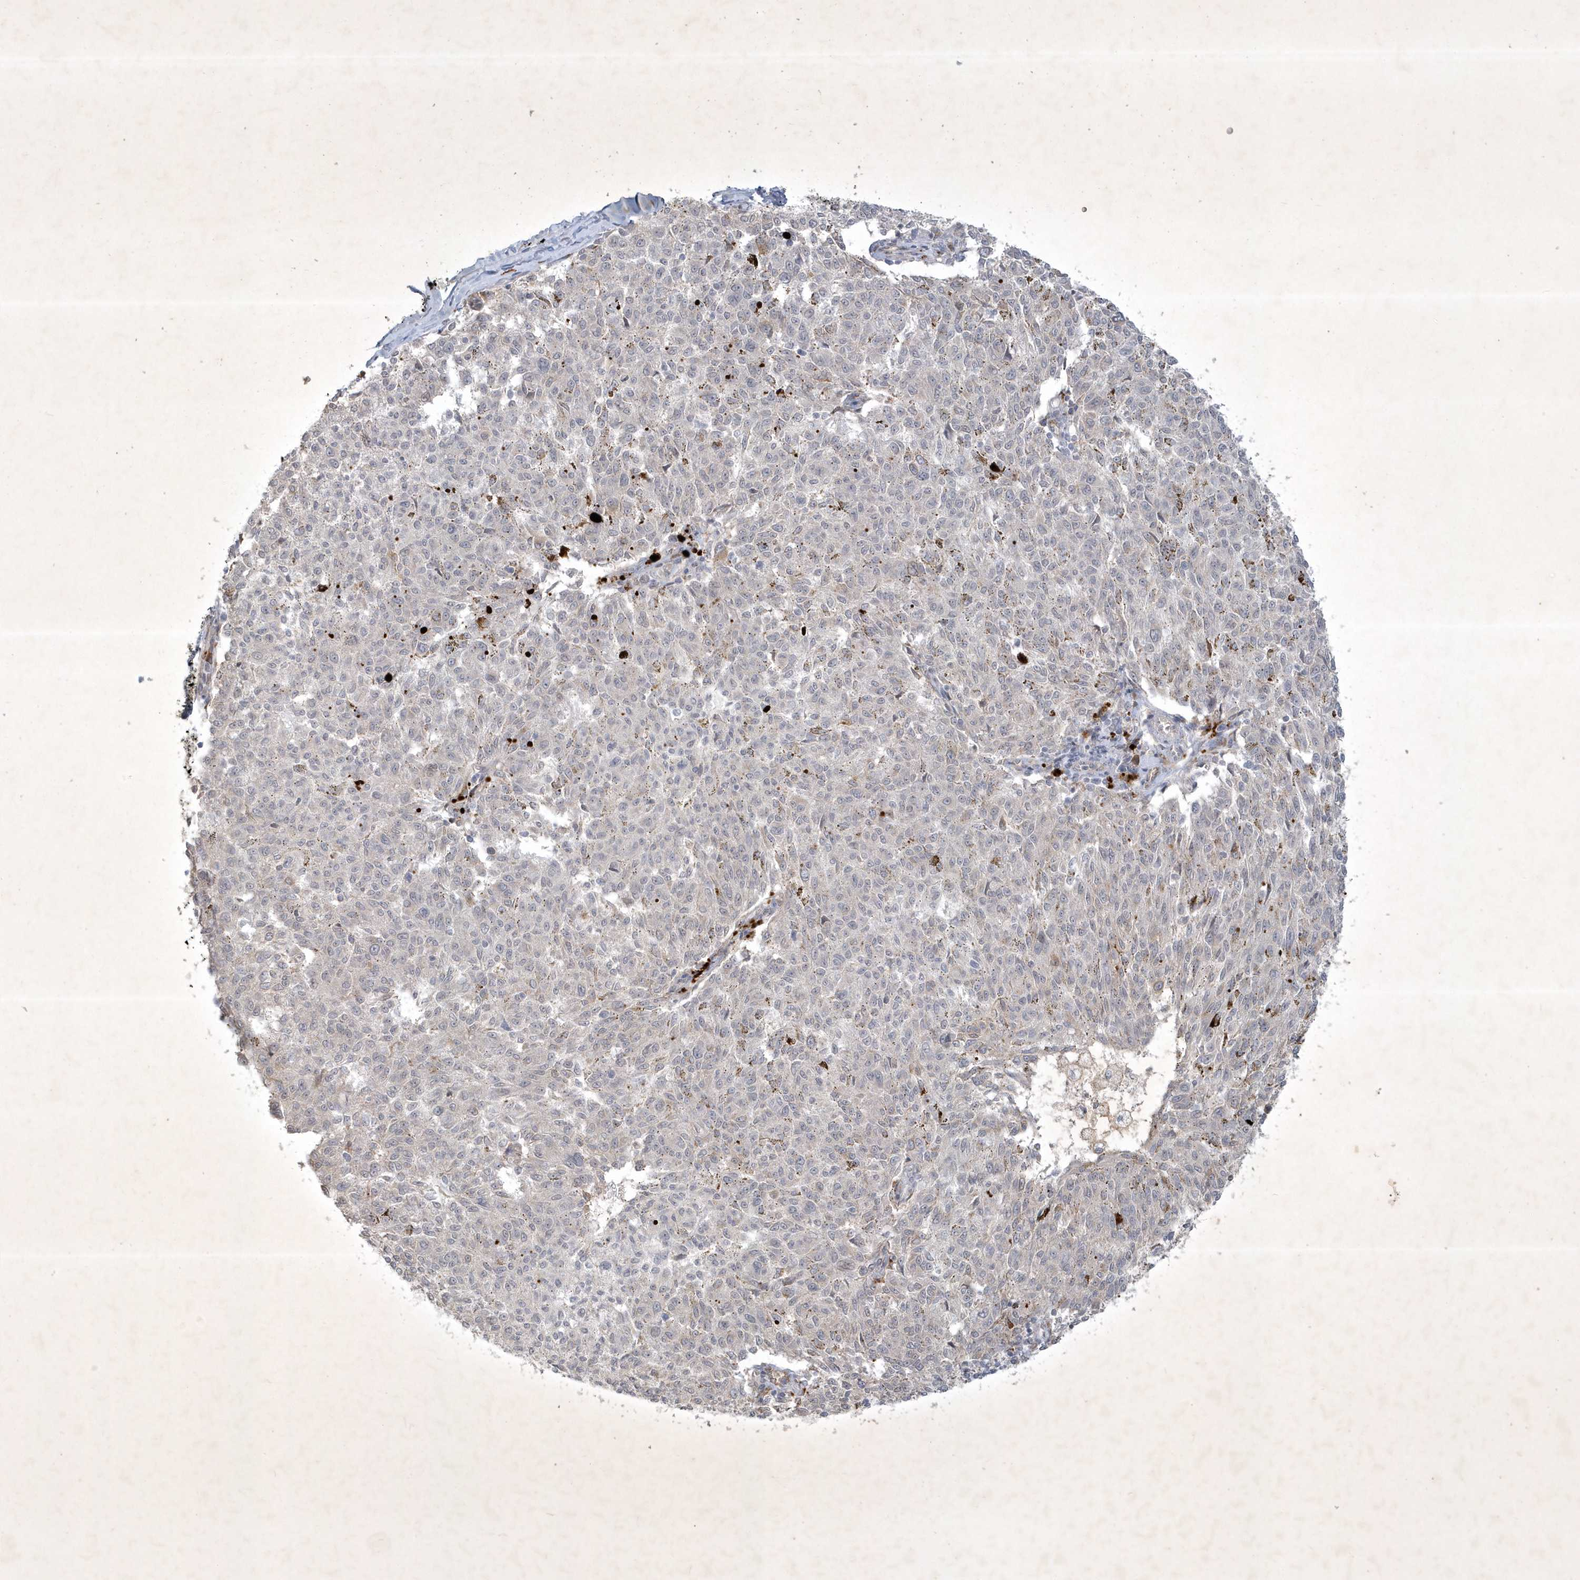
{"staining": {"intensity": "negative", "quantity": "none", "location": "none"}, "tissue": "melanoma", "cell_type": "Tumor cells", "image_type": "cancer", "snomed": [{"axis": "morphology", "description": "Malignant melanoma, NOS"}, {"axis": "topography", "description": "Skin"}], "caption": "Protein analysis of malignant melanoma reveals no significant positivity in tumor cells. (Stains: DAB immunohistochemistry (IHC) with hematoxylin counter stain, Microscopy: brightfield microscopy at high magnification).", "gene": "BOD1", "patient": {"sex": "female", "age": 72}}